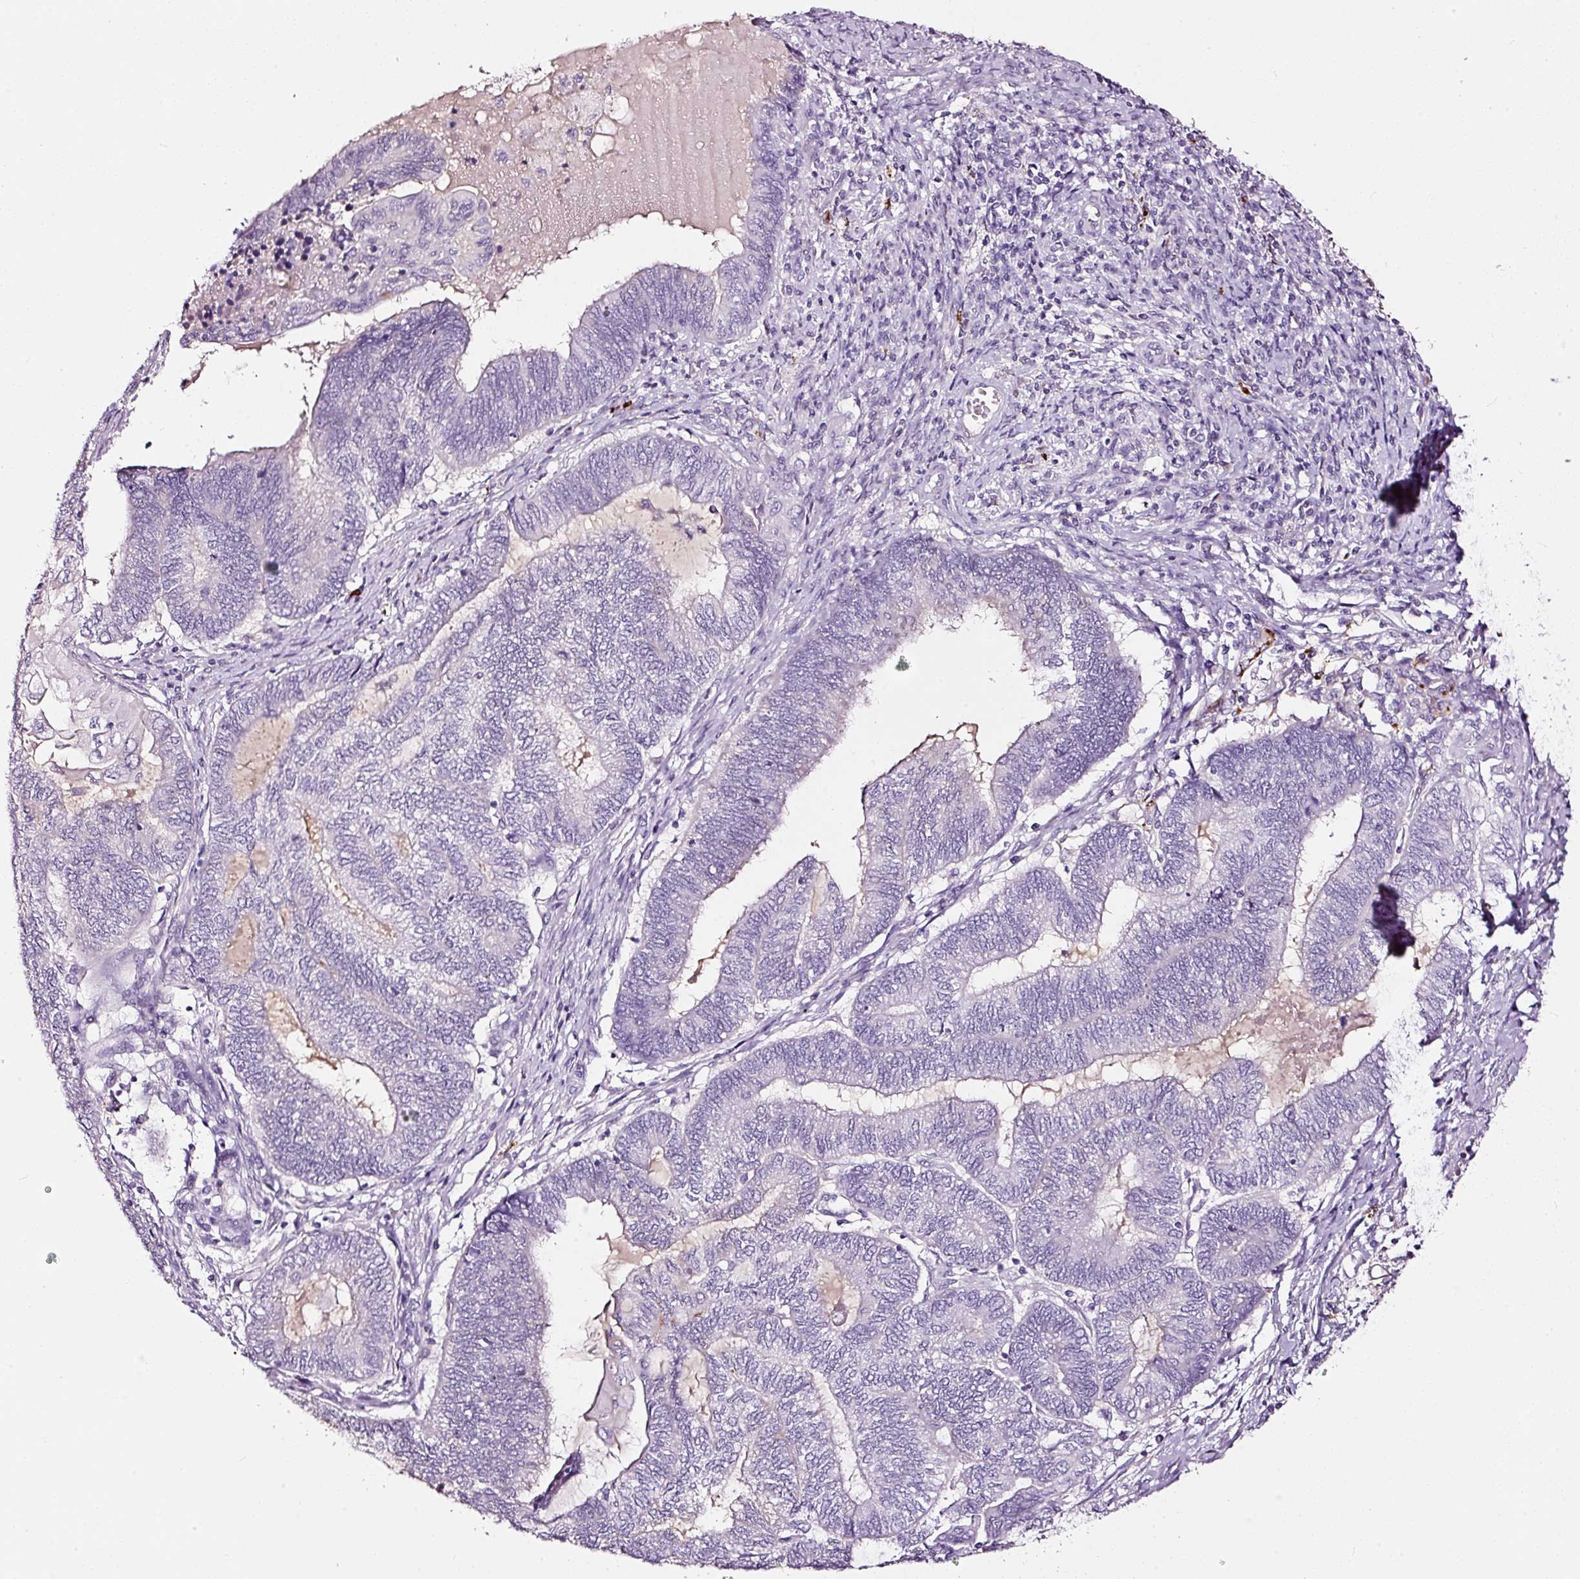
{"staining": {"intensity": "negative", "quantity": "none", "location": "none"}, "tissue": "endometrial cancer", "cell_type": "Tumor cells", "image_type": "cancer", "snomed": [{"axis": "morphology", "description": "Adenocarcinoma, NOS"}, {"axis": "topography", "description": "Uterus"}, {"axis": "topography", "description": "Endometrium"}], "caption": "An immunohistochemistry (IHC) image of endometrial adenocarcinoma is shown. There is no staining in tumor cells of endometrial adenocarcinoma. (Stains: DAB immunohistochemistry with hematoxylin counter stain, Microscopy: brightfield microscopy at high magnification).", "gene": "LAMP3", "patient": {"sex": "female", "age": 70}}